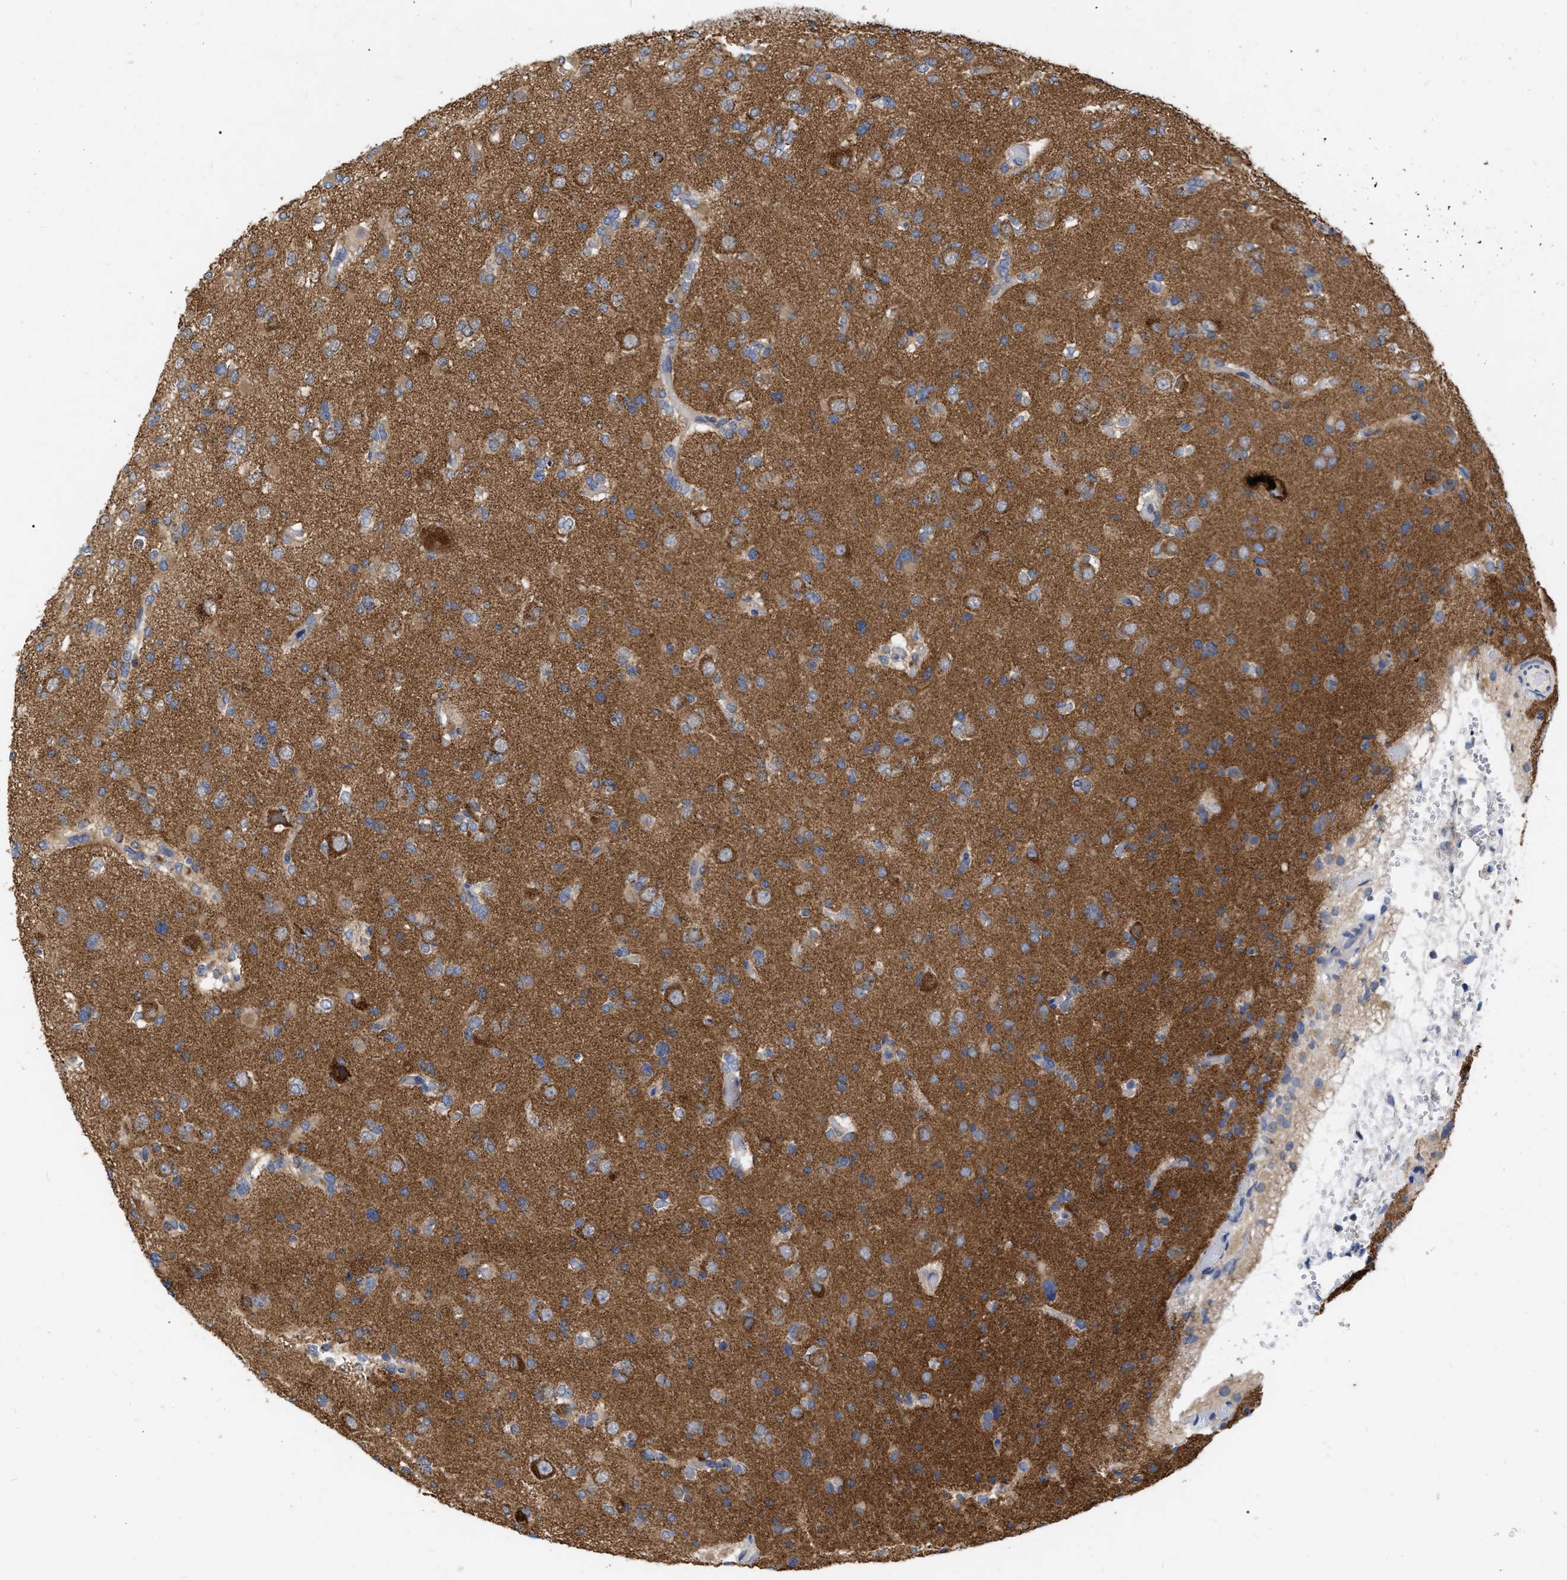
{"staining": {"intensity": "moderate", "quantity": "25%-75%", "location": "cytoplasmic/membranous"}, "tissue": "glioma", "cell_type": "Tumor cells", "image_type": "cancer", "snomed": [{"axis": "morphology", "description": "Glioma, malignant, Low grade"}, {"axis": "topography", "description": "Brain"}], "caption": "About 25%-75% of tumor cells in human glioma show moderate cytoplasmic/membranous protein expression as visualized by brown immunohistochemical staining.", "gene": "CDKN2C", "patient": {"sex": "female", "age": 22}}